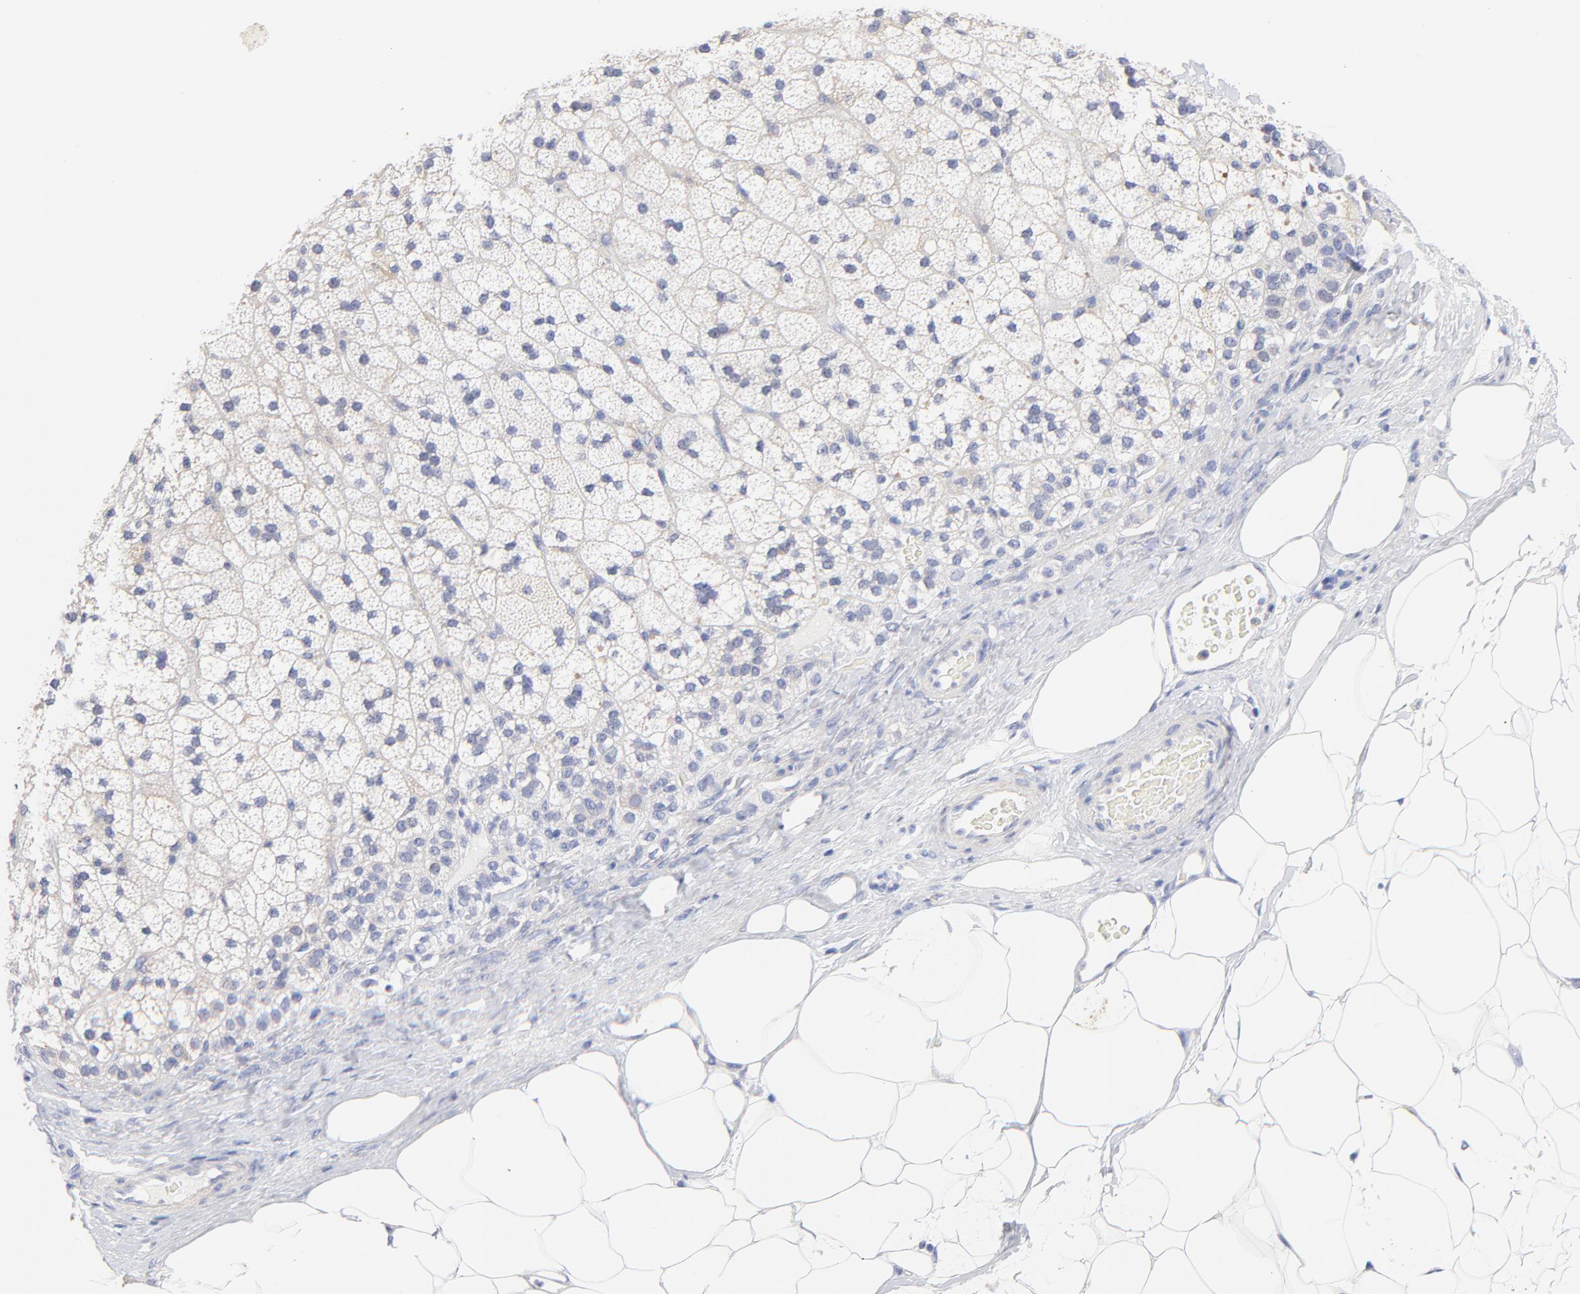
{"staining": {"intensity": "weak", "quantity": "<25%", "location": "cytoplasmic/membranous"}, "tissue": "adrenal gland", "cell_type": "Glandular cells", "image_type": "normal", "snomed": [{"axis": "morphology", "description": "Normal tissue, NOS"}, {"axis": "topography", "description": "Adrenal gland"}], "caption": "Immunohistochemistry of unremarkable human adrenal gland displays no expression in glandular cells. (DAB (3,3'-diaminobenzidine) immunohistochemistry with hematoxylin counter stain).", "gene": "FBXO10", "patient": {"sex": "male", "age": 35}}